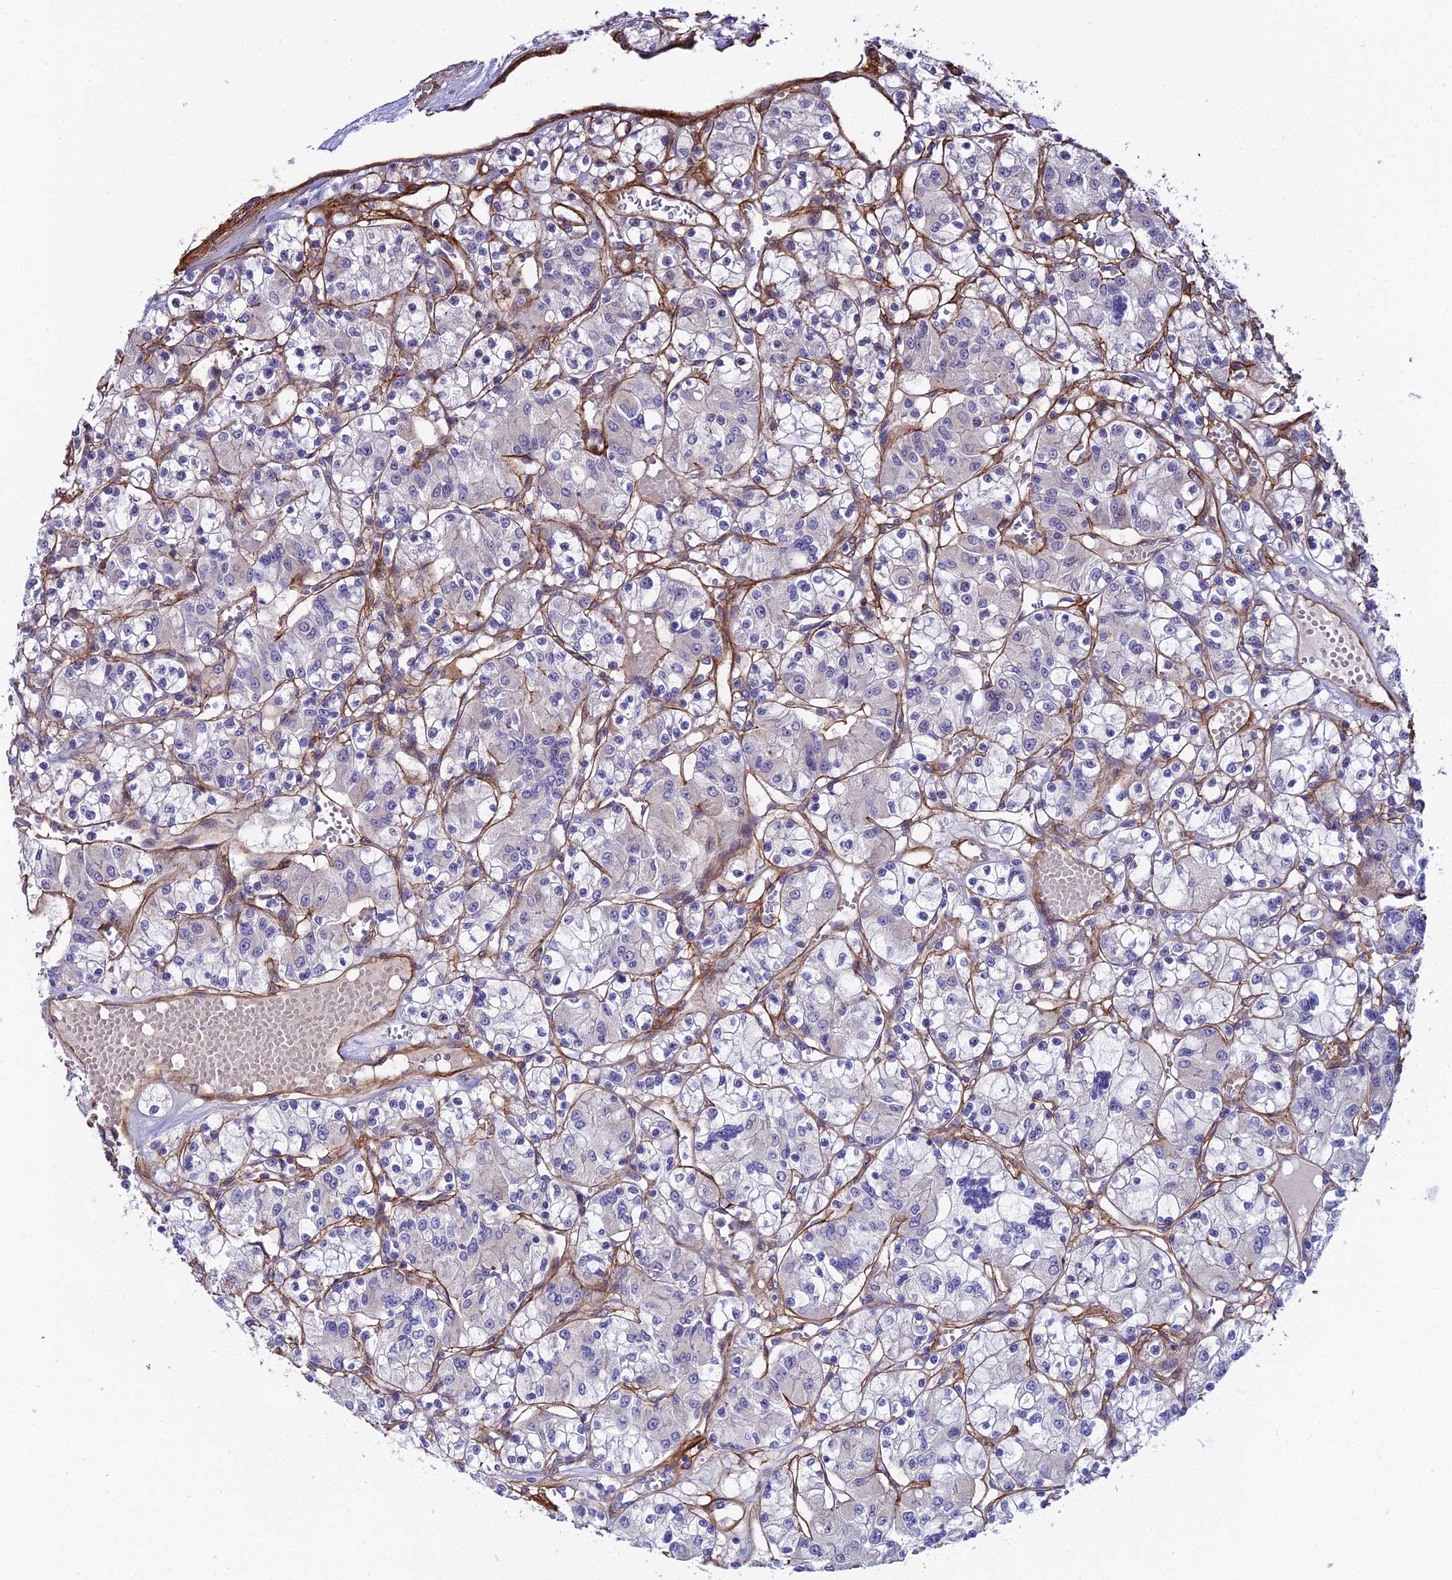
{"staining": {"intensity": "negative", "quantity": "none", "location": "none"}, "tissue": "renal cancer", "cell_type": "Tumor cells", "image_type": "cancer", "snomed": [{"axis": "morphology", "description": "Adenocarcinoma, NOS"}, {"axis": "topography", "description": "Kidney"}], "caption": "A photomicrograph of renal cancer stained for a protein demonstrates no brown staining in tumor cells.", "gene": "SYT15", "patient": {"sex": "female", "age": 59}}